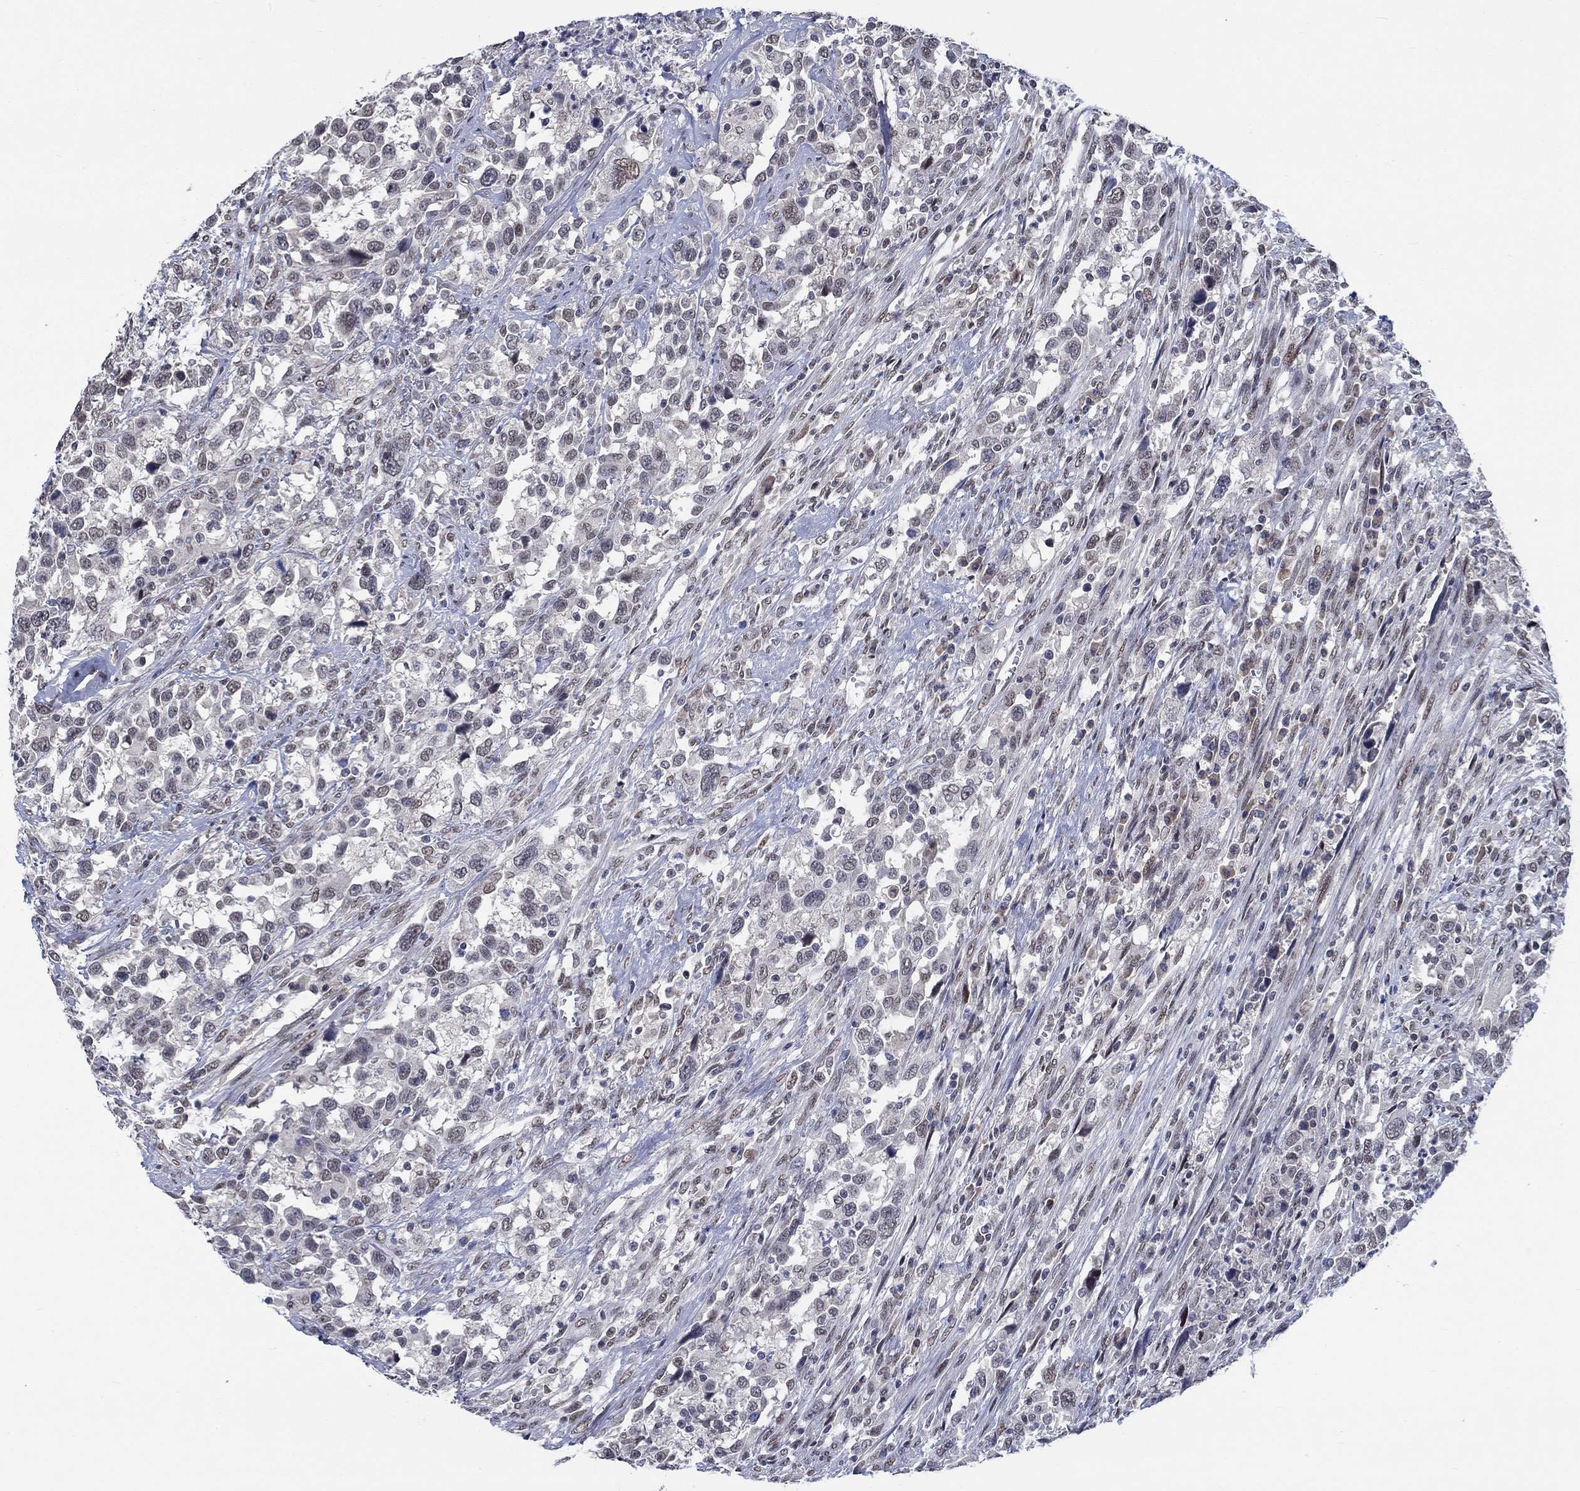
{"staining": {"intensity": "weak", "quantity": "<25%", "location": "nuclear"}, "tissue": "urothelial cancer", "cell_type": "Tumor cells", "image_type": "cancer", "snomed": [{"axis": "morphology", "description": "Urothelial carcinoma, NOS"}, {"axis": "morphology", "description": "Urothelial carcinoma, High grade"}, {"axis": "topography", "description": "Urinary bladder"}], "caption": "Immunohistochemistry of transitional cell carcinoma exhibits no expression in tumor cells.", "gene": "HTN1", "patient": {"sex": "female", "age": 64}}